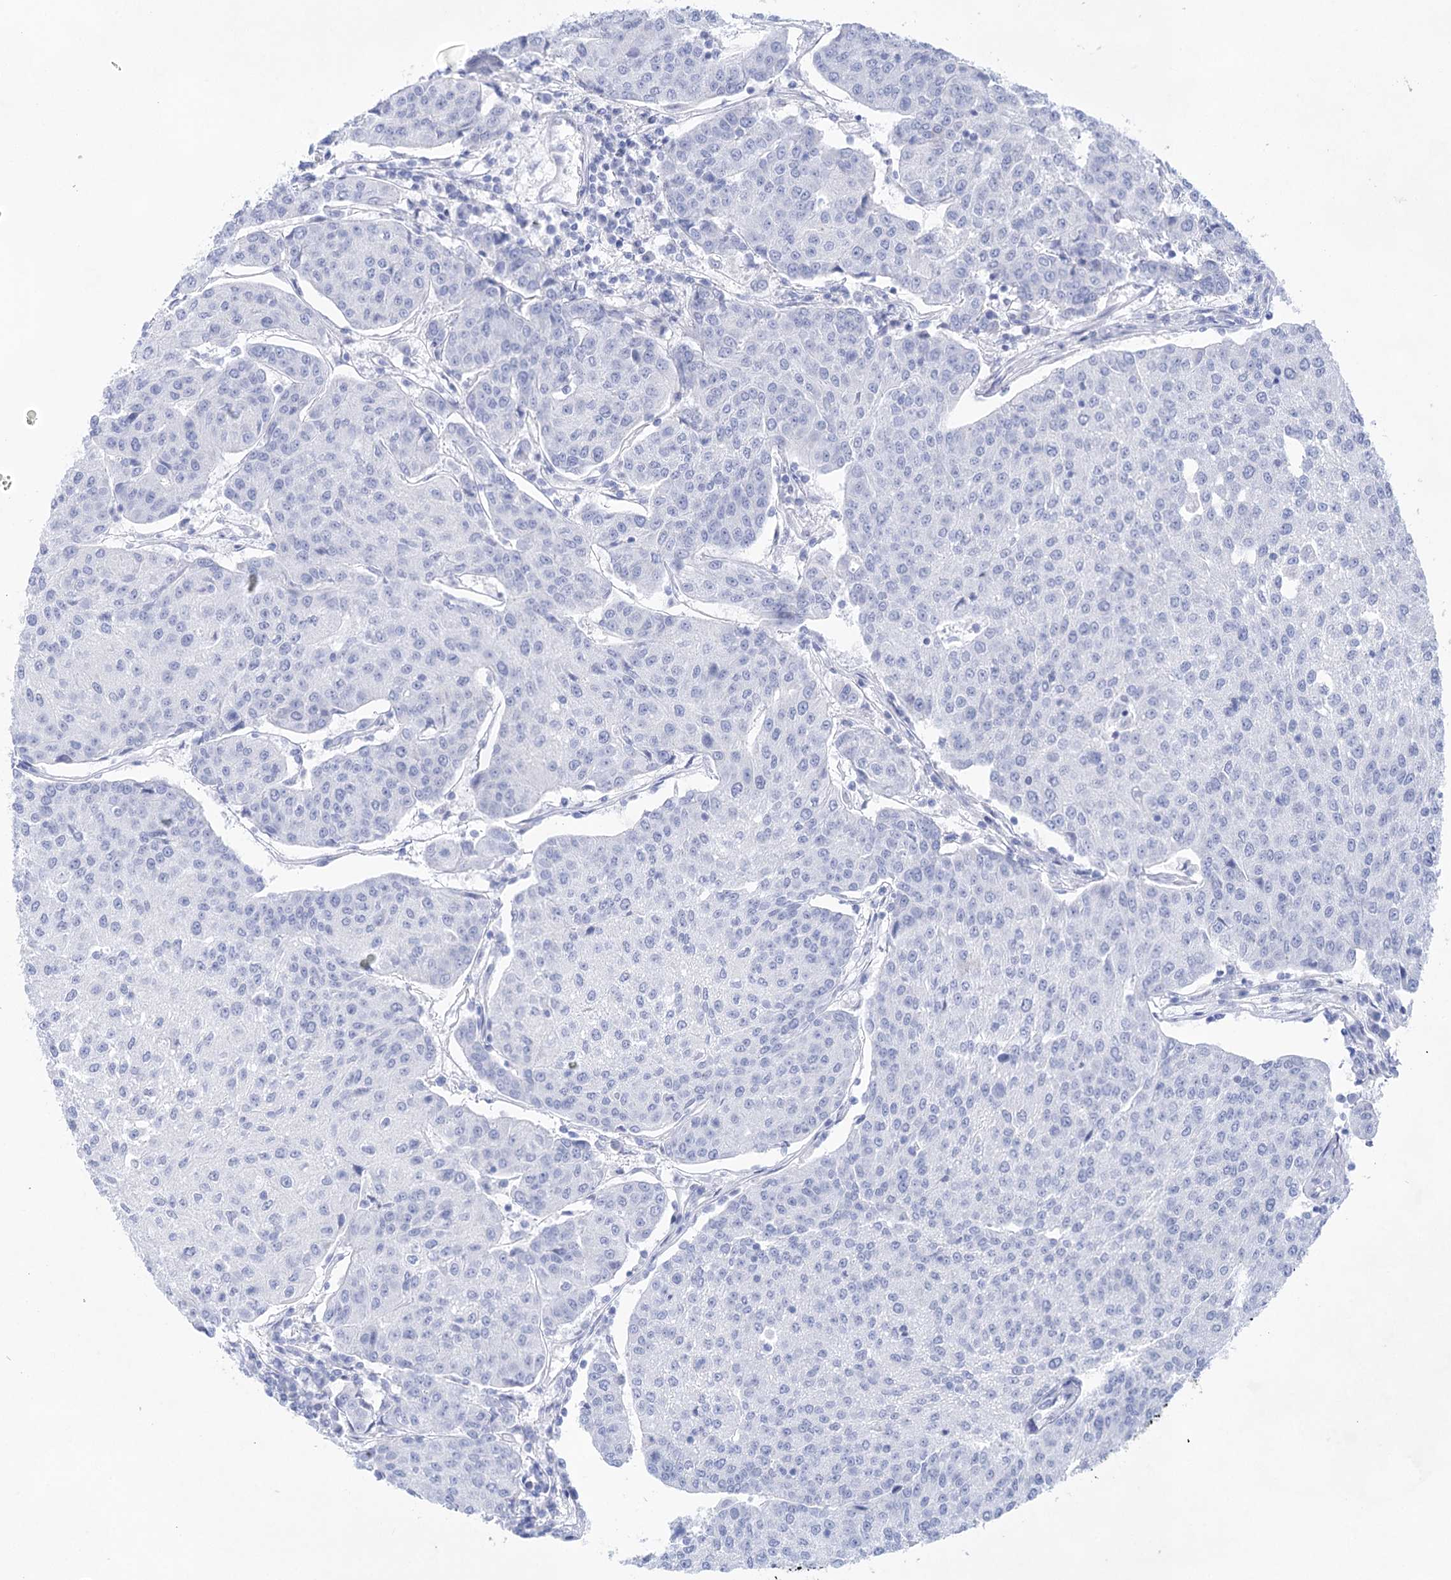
{"staining": {"intensity": "negative", "quantity": "none", "location": "none"}, "tissue": "urothelial cancer", "cell_type": "Tumor cells", "image_type": "cancer", "snomed": [{"axis": "morphology", "description": "Urothelial carcinoma, High grade"}, {"axis": "topography", "description": "Urinary bladder"}], "caption": "Tumor cells show no significant protein expression in urothelial carcinoma (high-grade). Brightfield microscopy of immunohistochemistry stained with DAB (3,3'-diaminobenzidine) (brown) and hematoxylin (blue), captured at high magnification.", "gene": "LALBA", "patient": {"sex": "female", "age": 85}}